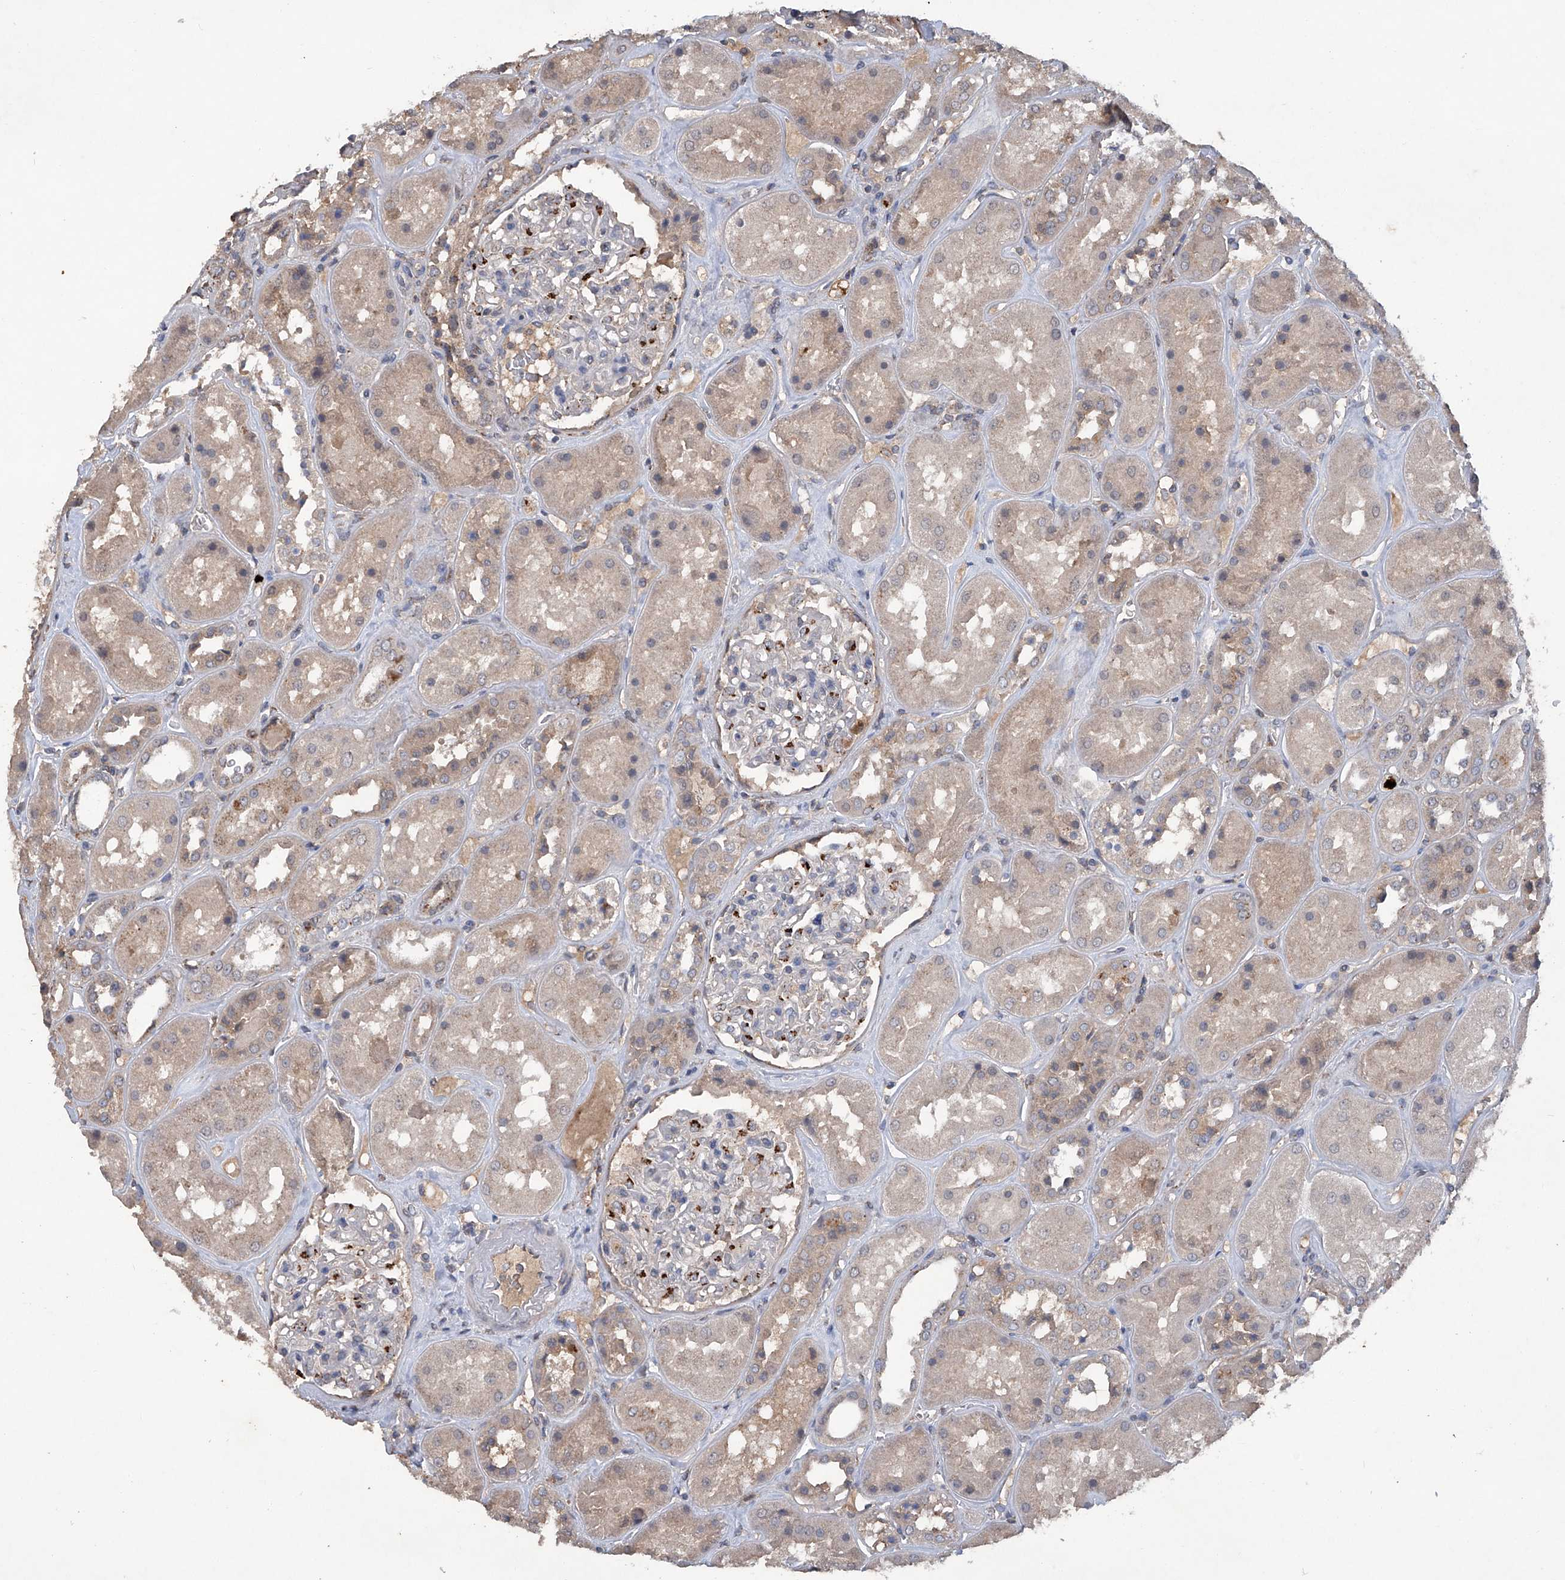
{"staining": {"intensity": "negative", "quantity": "none", "location": "none"}, "tissue": "kidney", "cell_type": "Cells in glomeruli", "image_type": "normal", "snomed": [{"axis": "morphology", "description": "Normal tissue, NOS"}, {"axis": "topography", "description": "Kidney"}], "caption": "Human kidney stained for a protein using immunohistochemistry (IHC) shows no positivity in cells in glomeruli.", "gene": "PCSK5", "patient": {"sex": "male", "age": 70}}